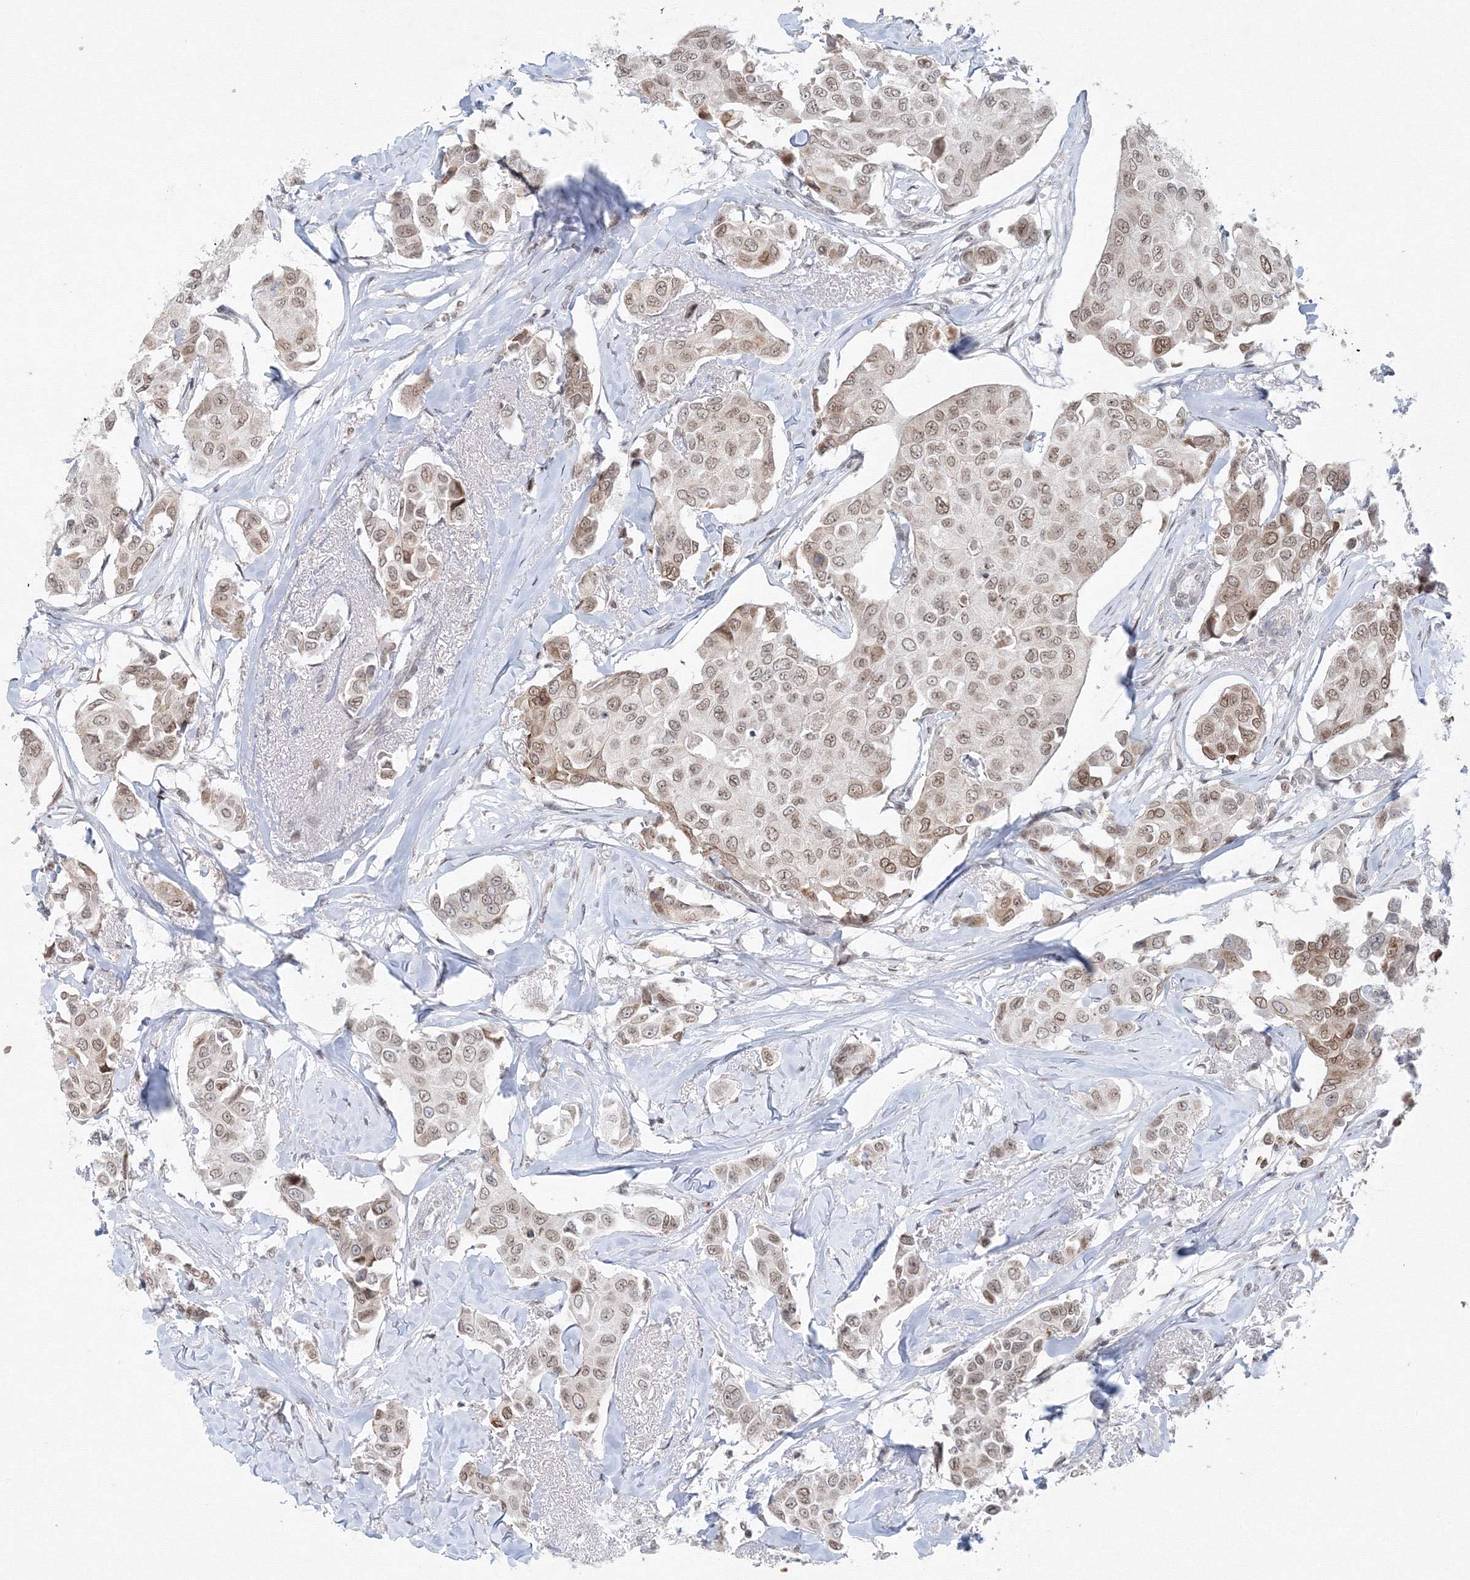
{"staining": {"intensity": "weak", "quantity": "25%-75%", "location": "nuclear"}, "tissue": "breast cancer", "cell_type": "Tumor cells", "image_type": "cancer", "snomed": [{"axis": "morphology", "description": "Duct carcinoma"}, {"axis": "topography", "description": "Breast"}], "caption": "Protein analysis of breast intraductal carcinoma tissue demonstrates weak nuclear positivity in approximately 25%-75% of tumor cells. The staining was performed using DAB to visualize the protein expression in brown, while the nuclei were stained in blue with hematoxylin (Magnification: 20x).", "gene": "KIF4A", "patient": {"sex": "female", "age": 80}}